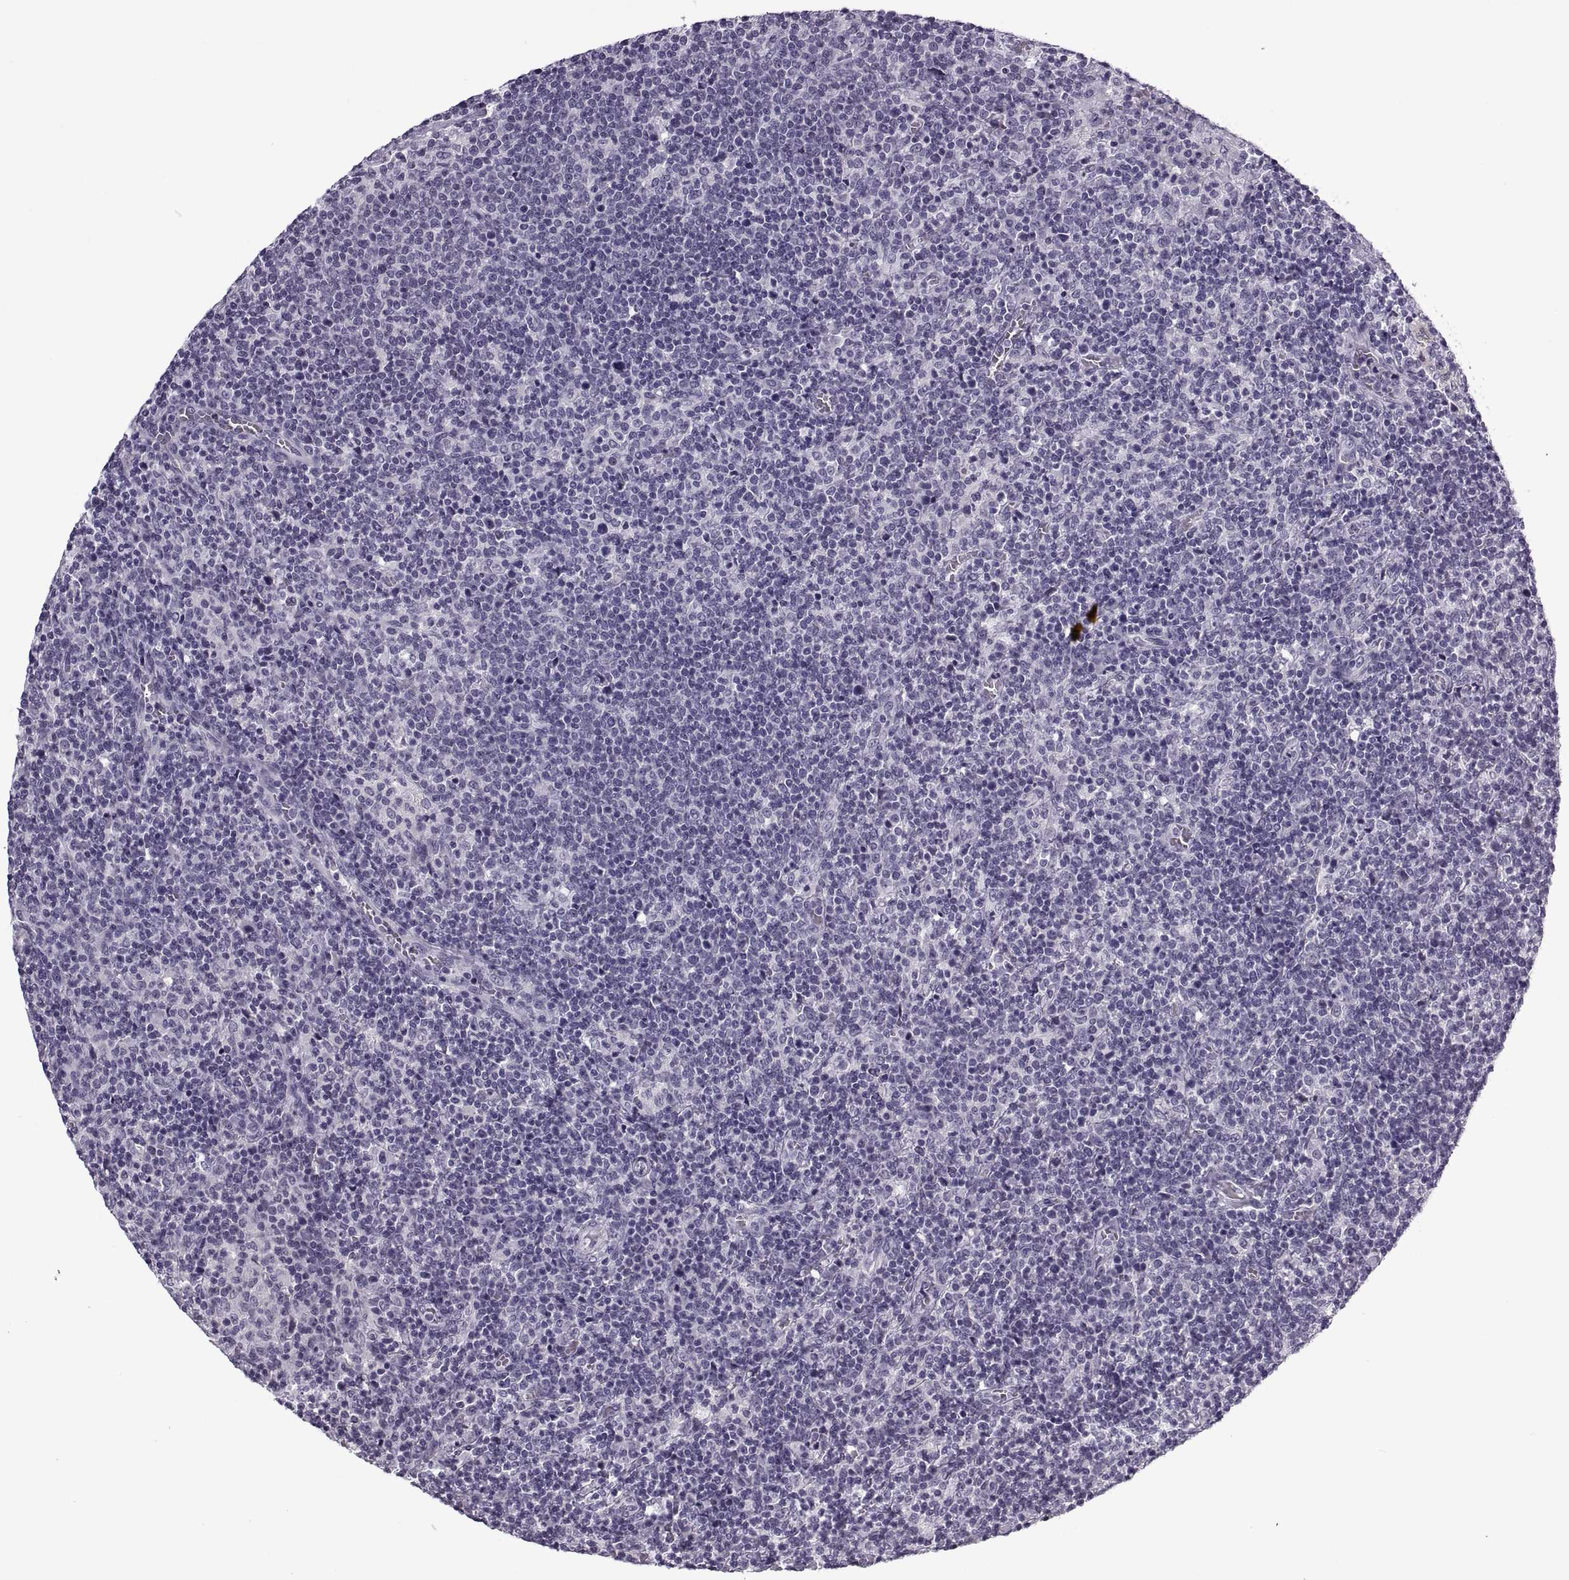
{"staining": {"intensity": "negative", "quantity": "none", "location": "none"}, "tissue": "lymphoma", "cell_type": "Tumor cells", "image_type": "cancer", "snomed": [{"axis": "morphology", "description": "Malignant lymphoma, non-Hodgkin's type, High grade"}, {"axis": "topography", "description": "Lymph node"}], "caption": "Immunohistochemistry (IHC) of lymphoma shows no positivity in tumor cells.", "gene": "TBC1D3G", "patient": {"sex": "male", "age": 61}}